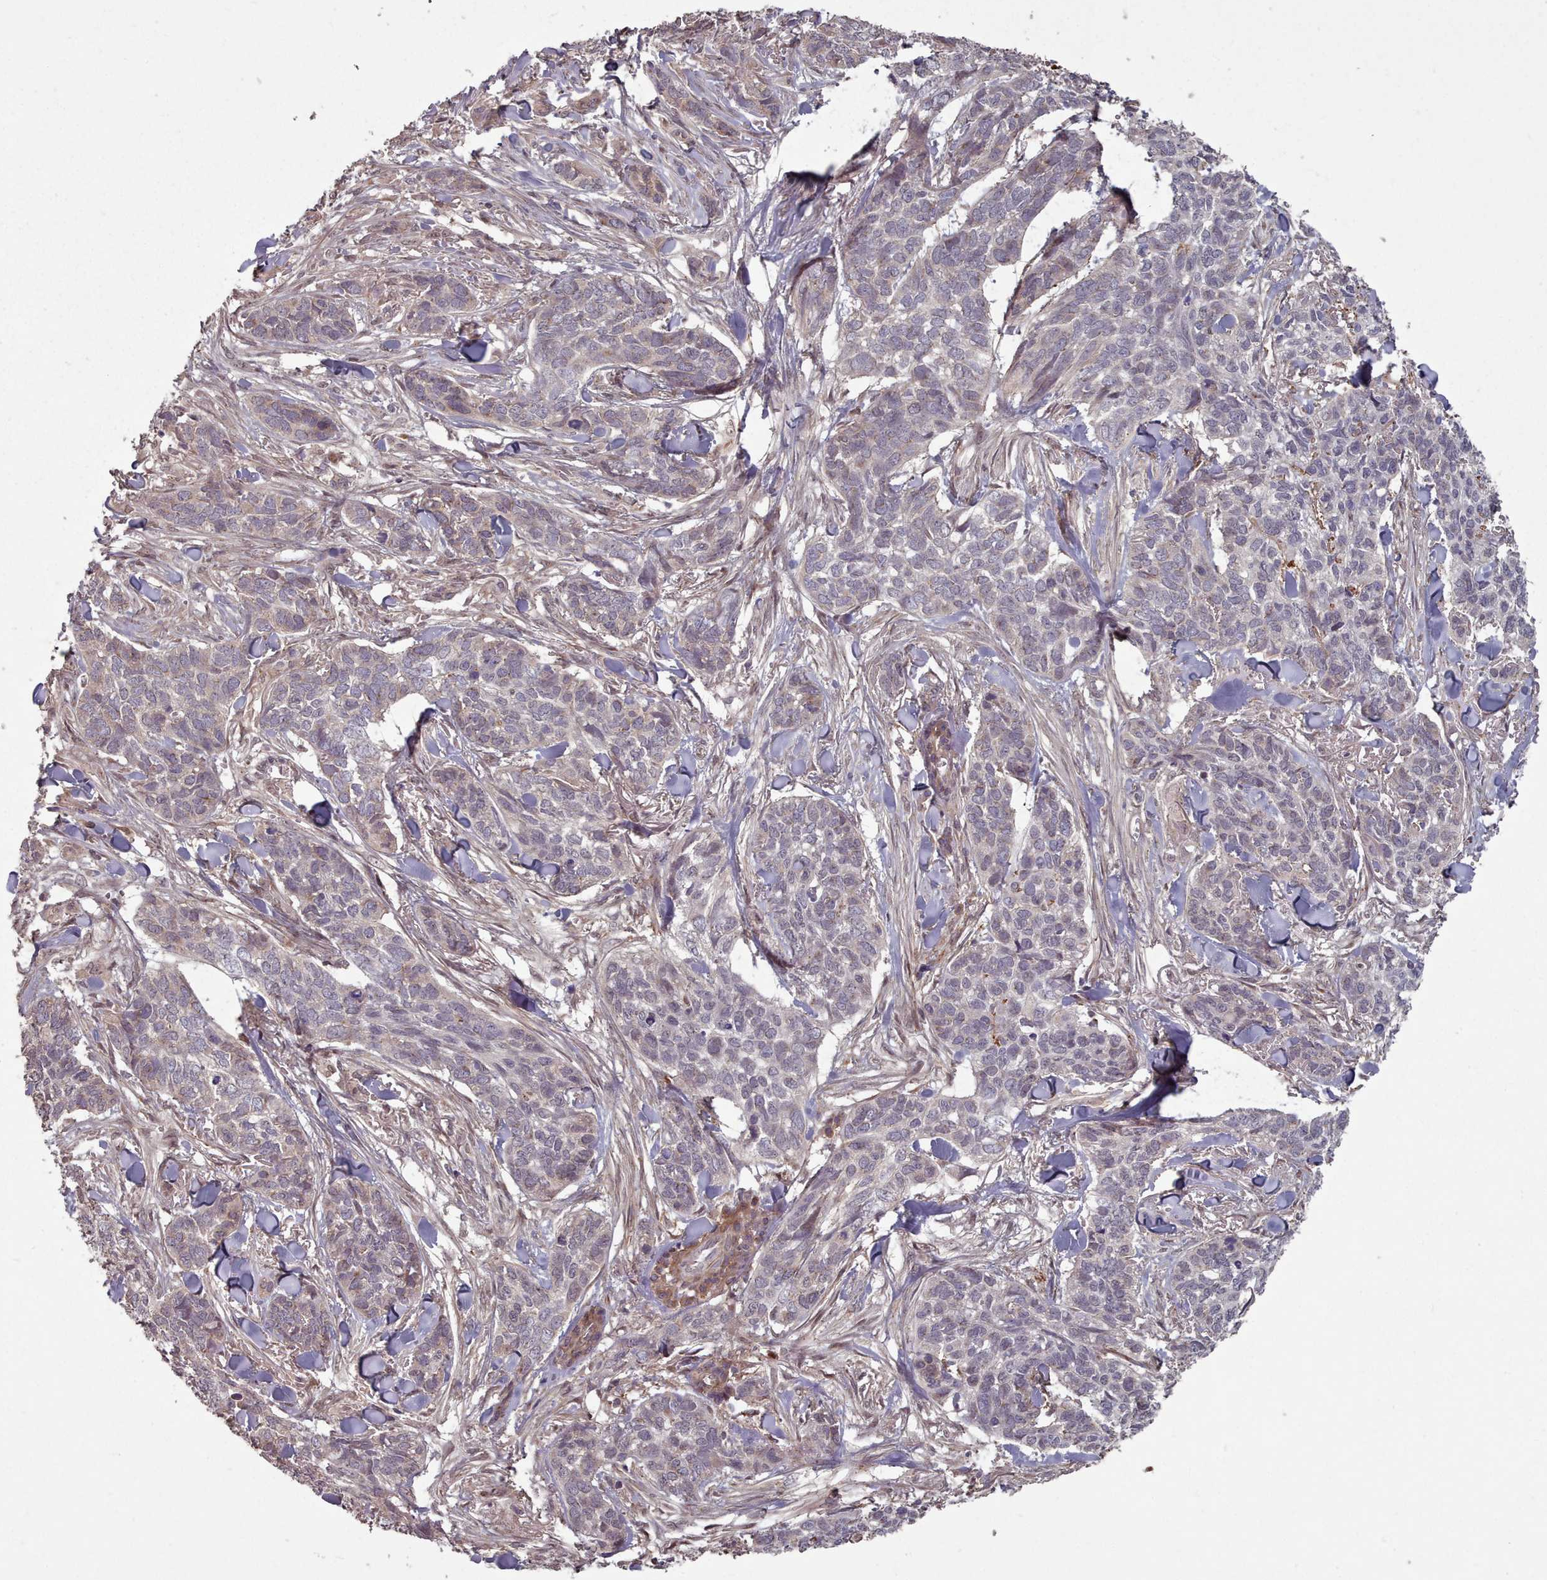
{"staining": {"intensity": "weak", "quantity": "<25%", "location": "cytoplasmic/membranous,nuclear"}, "tissue": "skin cancer", "cell_type": "Tumor cells", "image_type": "cancer", "snomed": [{"axis": "morphology", "description": "Basal cell carcinoma"}, {"axis": "topography", "description": "Skin"}], "caption": "Tumor cells show no significant protein expression in skin cancer (basal cell carcinoma).", "gene": "ERCC6L", "patient": {"sex": "male", "age": 86}}